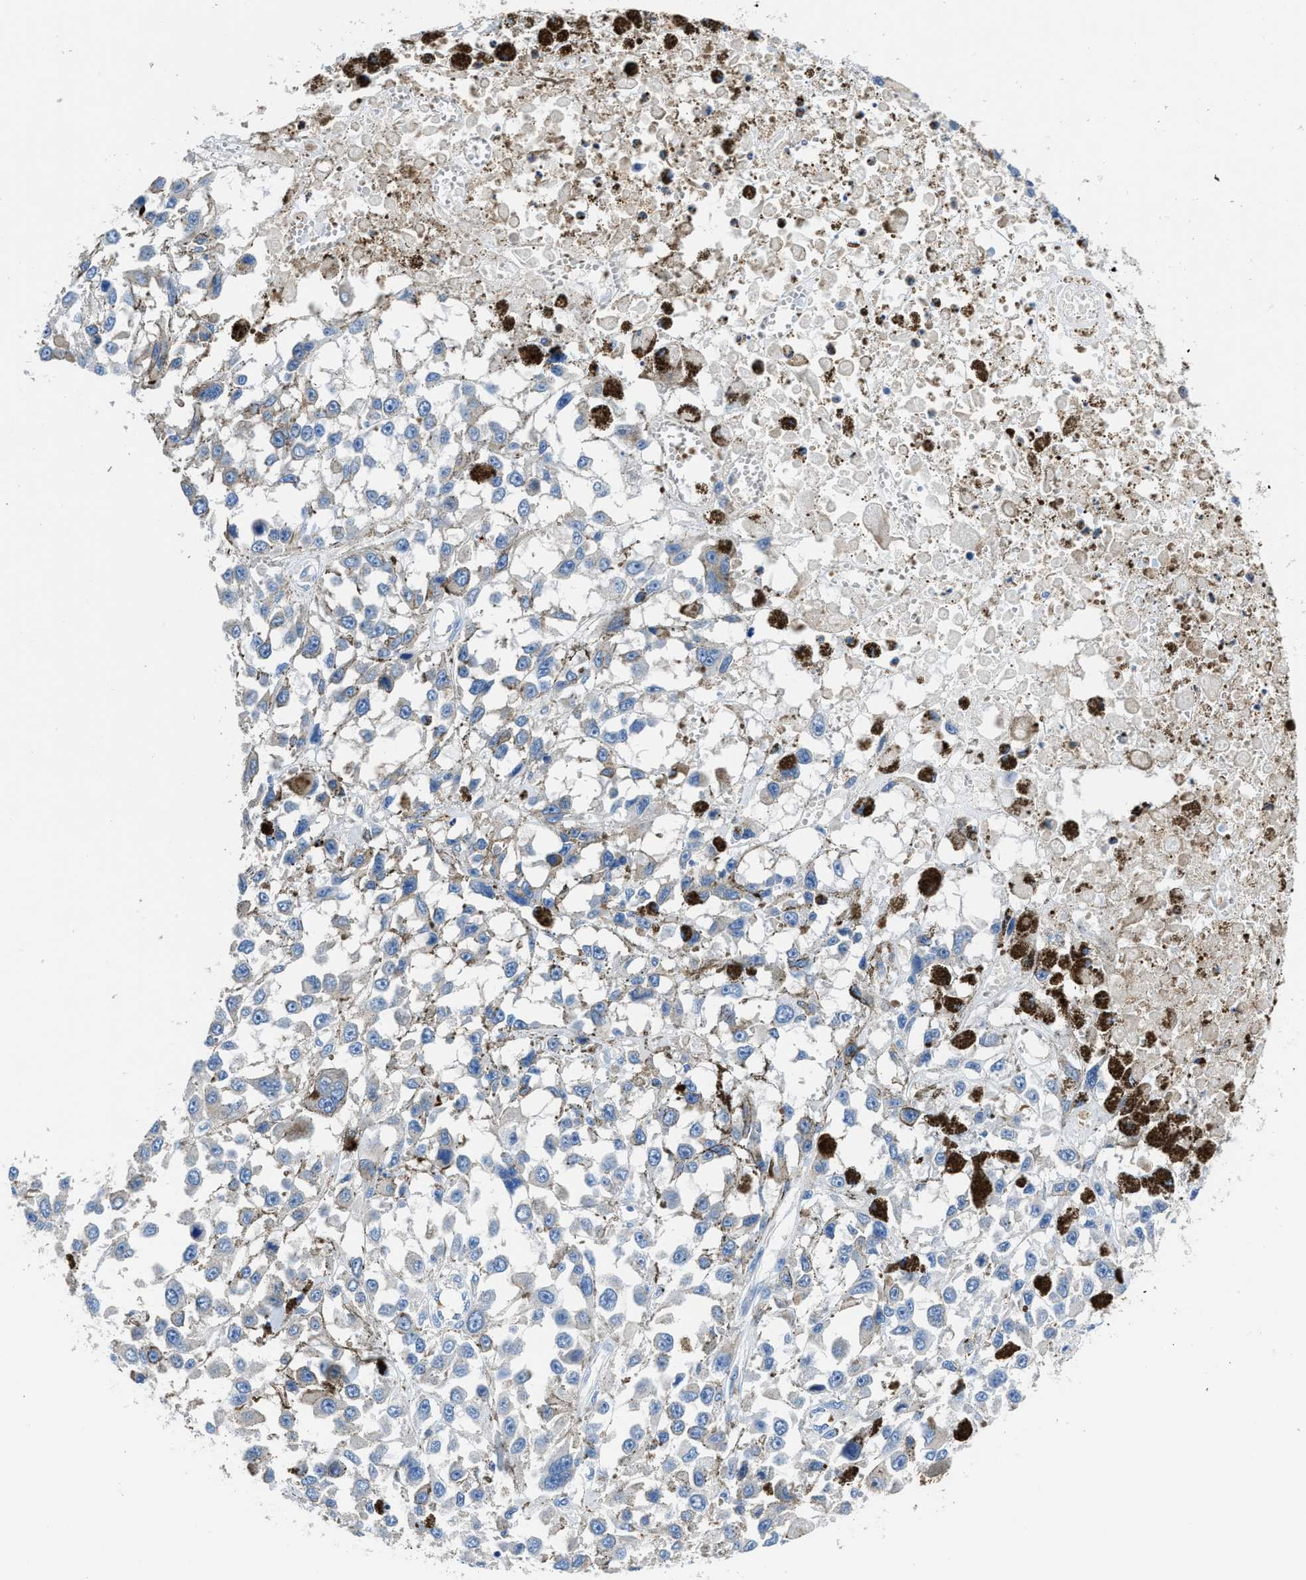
{"staining": {"intensity": "negative", "quantity": "none", "location": "none"}, "tissue": "melanoma", "cell_type": "Tumor cells", "image_type": "cancer", "snomed": [{"axis": "morphology", "description": "Malignant melanoma, Metastatic site"}, {"axis": "topography", "description": "Lymph node"}], "caption": "High power microscopy image of an immunohistochemistry micrograph of malignant melanoma (metastatic site), revealing no significant expression in tumor cells. Brightfield microscopy of immunohistochemistry (IHC) stained with DAB (3,3'-diaminobenzidine) (brown) and hematoxylin (blue), captured at high magnification.", "gene": "NEB", "patient": {"sex": "male", "age": 59}}